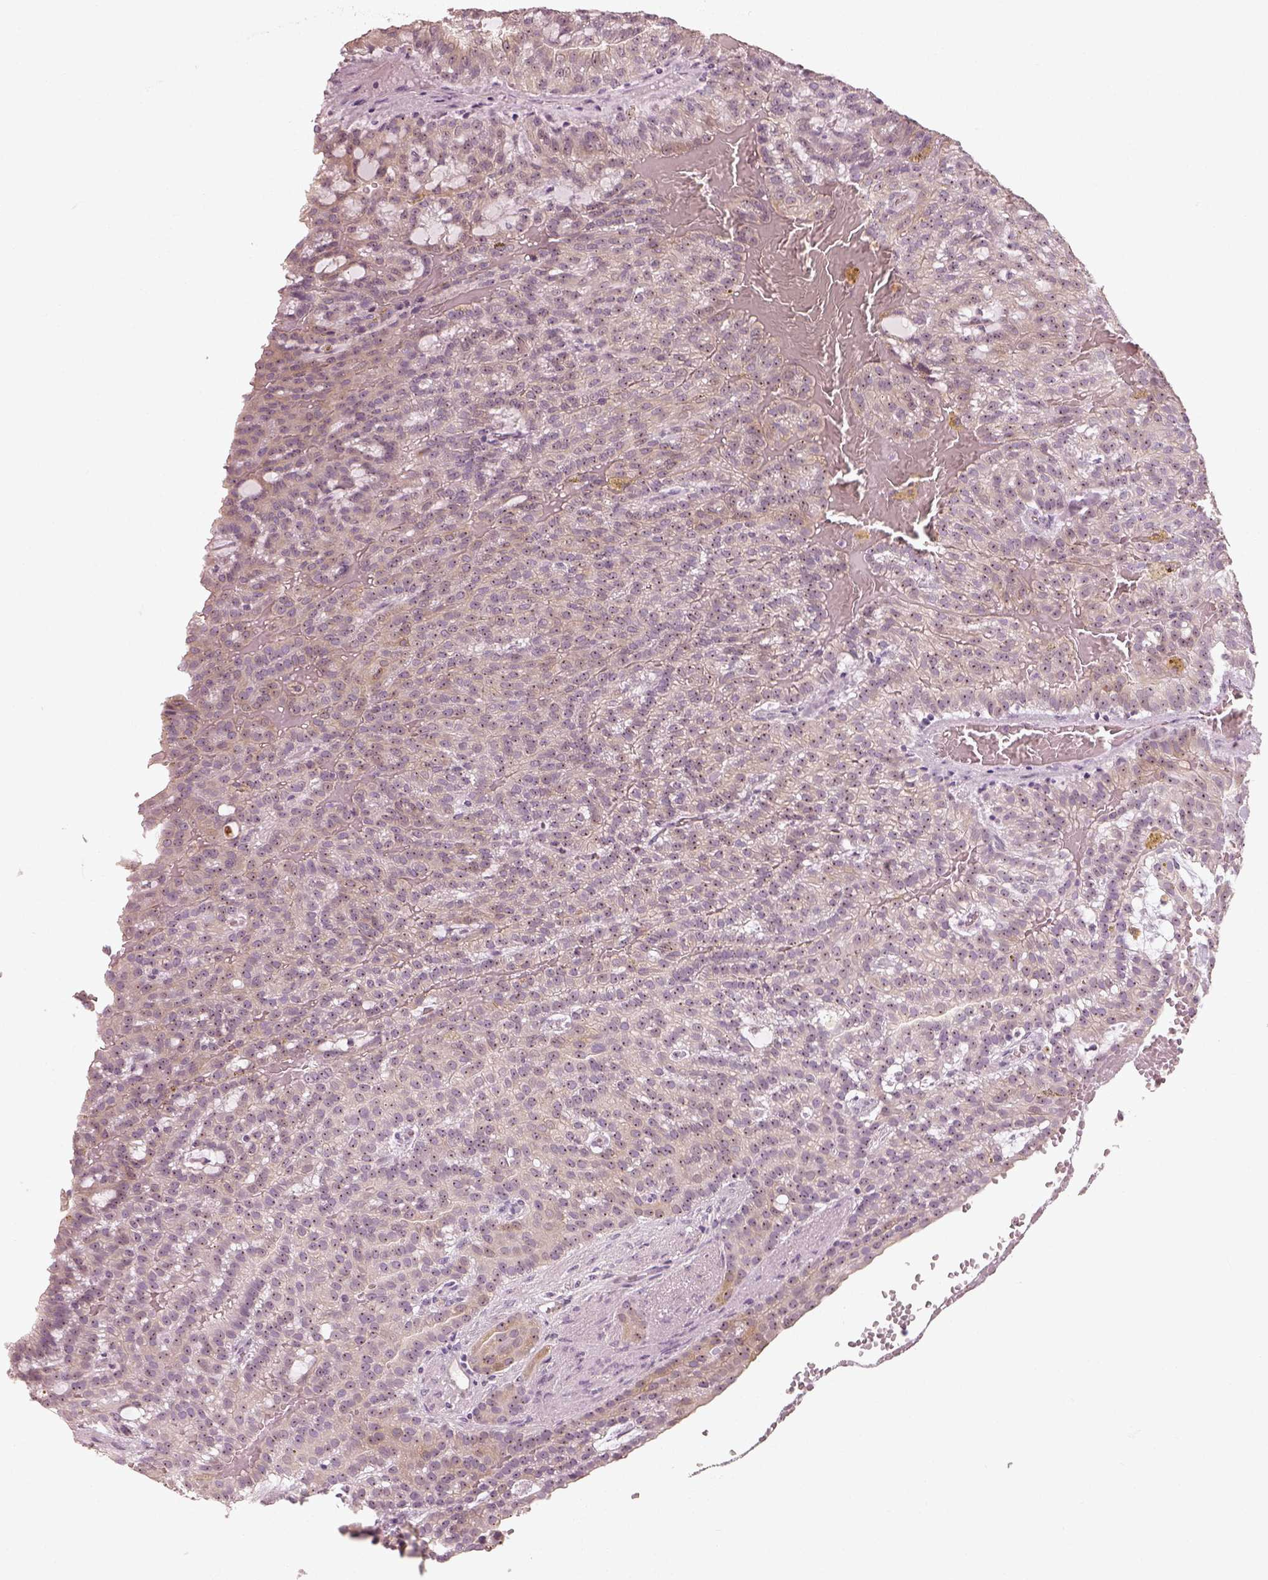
{"staining": {"intensity": "weak", "quantity": "25%-75%", "location": "nuclear"}, "tissue": "renal cancer", "cell_type": "Tumor cells", "image_type": "cancer", "snomed": [{"axis": "morphology", "description": "Adenocarcinoma, NOS"}, {"axis": "topography", "description": "Kidney"}], "caption": "Tumor cells show low levels of weak nuclear staining in approximately 25%-75% of cells in human renal cancer. Ihc stains the protein in brown and the nuclei are stained blue.", "gene": "CDS1", "patient": {"sex": "male", "age": 63}}